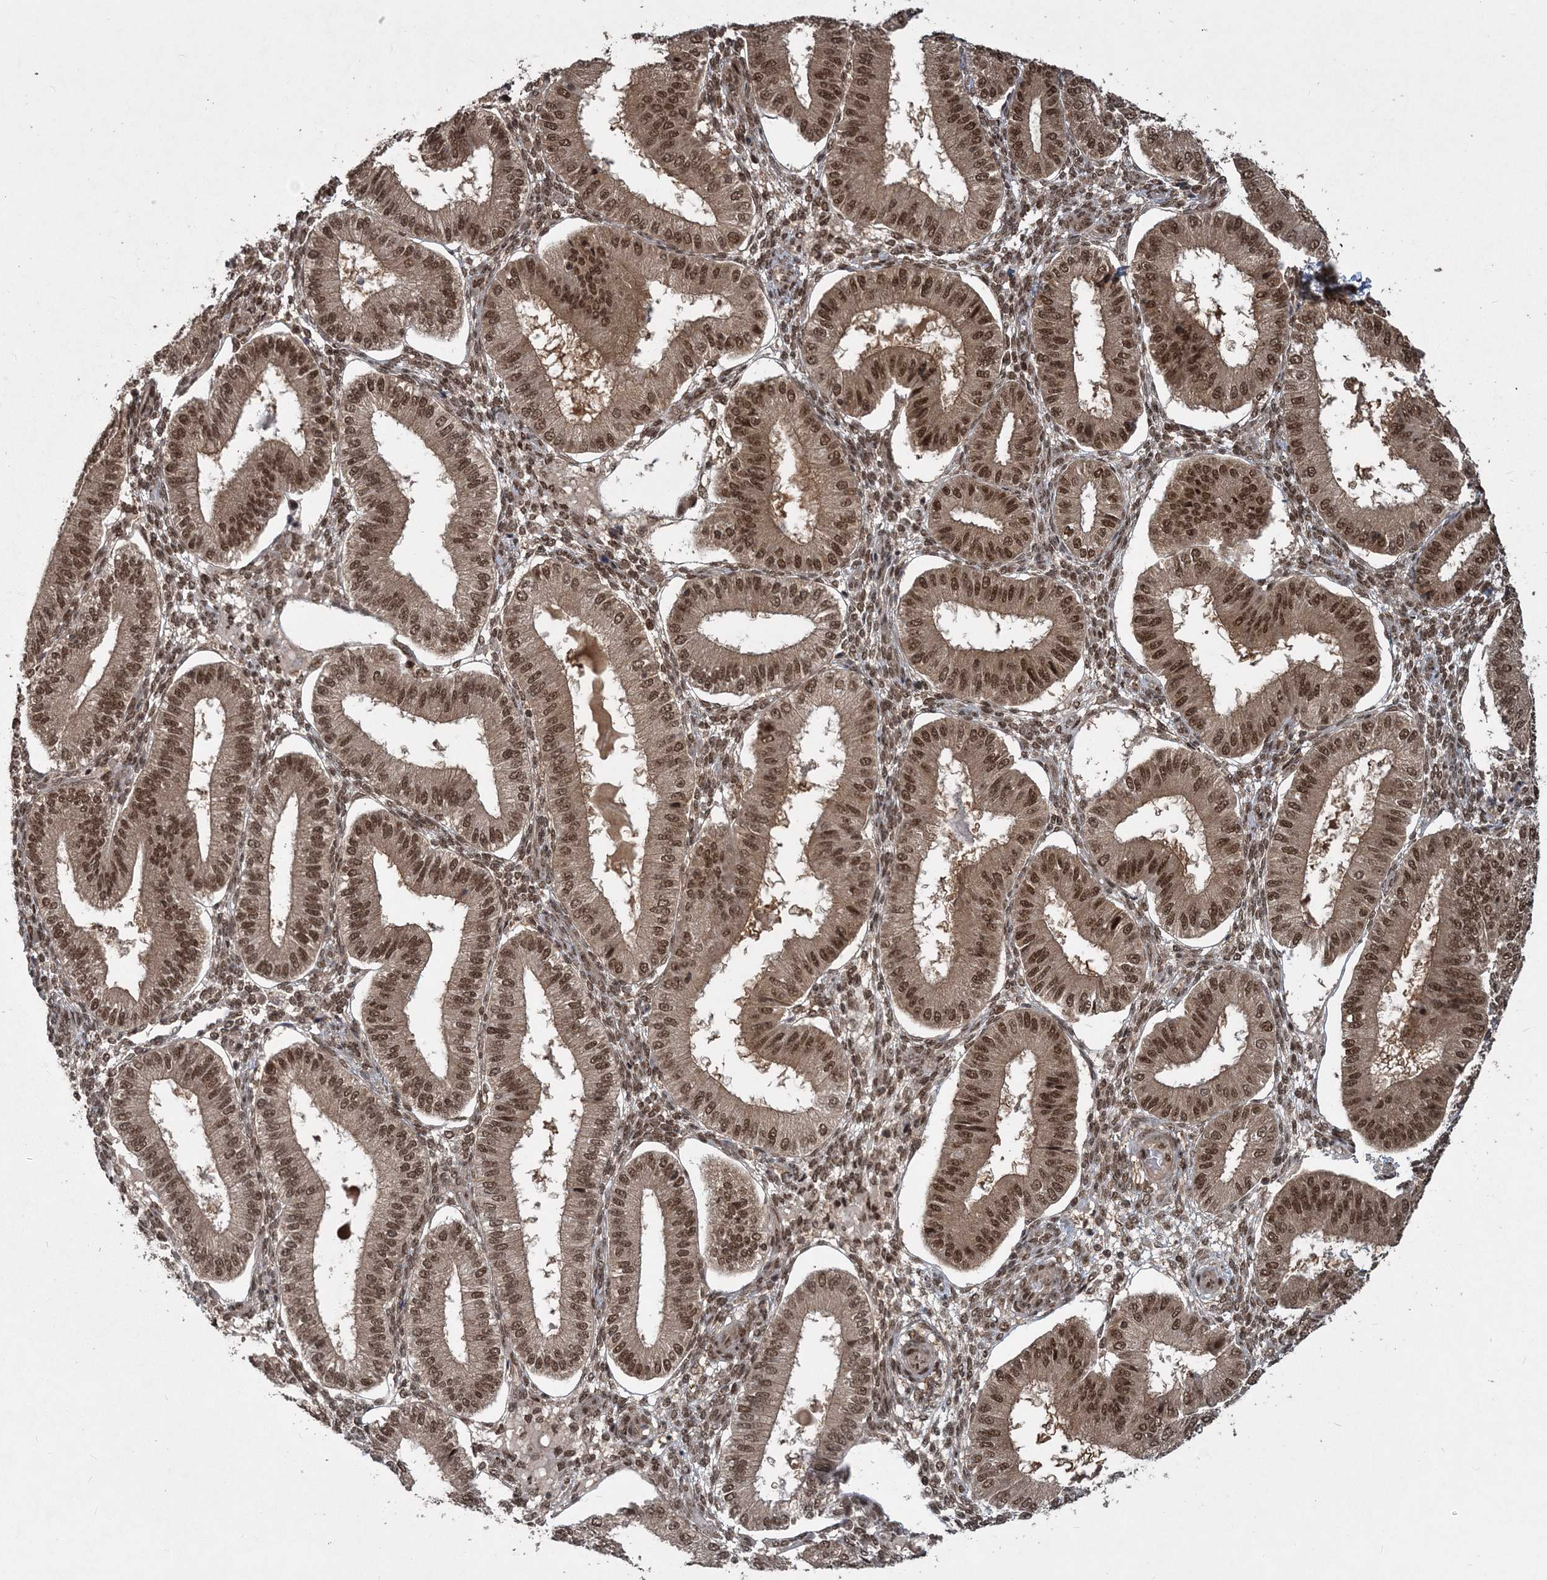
{"staining": {"intensity": "strong", "quantity": ">75%", "location": "nuclear"}, "tissue": "endometrium", "cell_type": "Cells in endometrial stroma", "image_type": "normal", "snomed": [{"axis": "morphology", "description": "Normal tissue, NOS"}, {"axis": "topography", "description": "Endometrium"}], "caption": "Immunohistochemical staining of normal endometrium exhibits high levels of strong nuclear positivity in approximately >75% of cells in endometrial stroma. (DAB (3,3'-diaminobenzidine) IHC, brown staining for protein, blue staining for nuclei).", "gene": "COPS7B", "patient": {"sex": "female", "age": 39}}